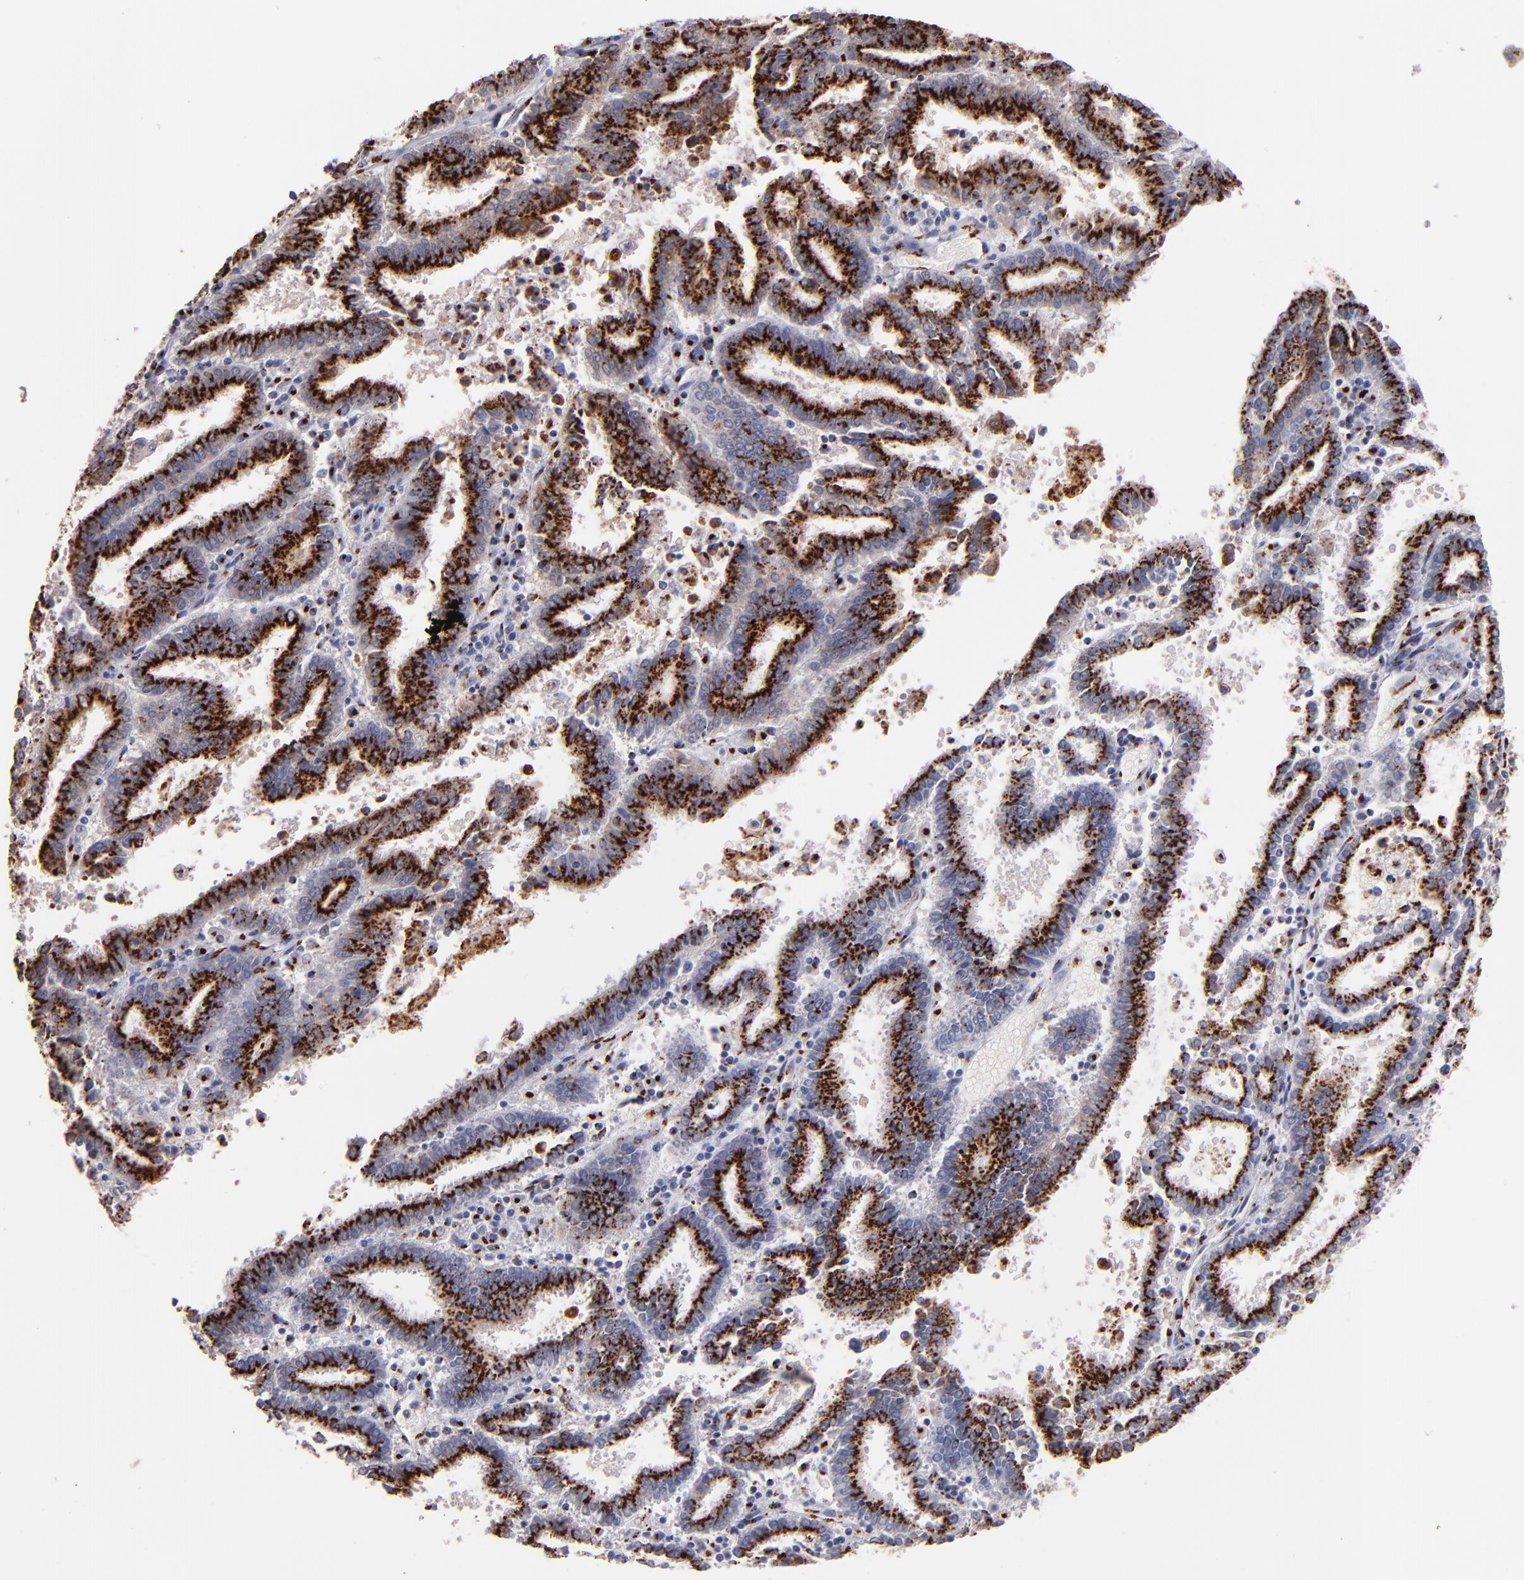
{"staining": {"intensity": "strong", "quantity": ">75%", "location": "cytoplasmic/membranous"}, "tissue": "endometrial cancer", "cell_type": "Tumor cells", "image_type": "cancer", "snomed": [{"axis": "morphology", "description": "Adenocarcinoma, NOS"}, {"axis": "topography", "description": "Uterus"}], "caption": "Endometrial cancer (adenocarcinoma) tissue exhibits strong cytoplasmic/membranous expression in approximately >75% of tumor cells, visualized by immunohistochemistry. (IHC, brightfield microscopy, high magnification).", "gene": "GOLIM4", "patient": {"sex": "female", "age": 83}}